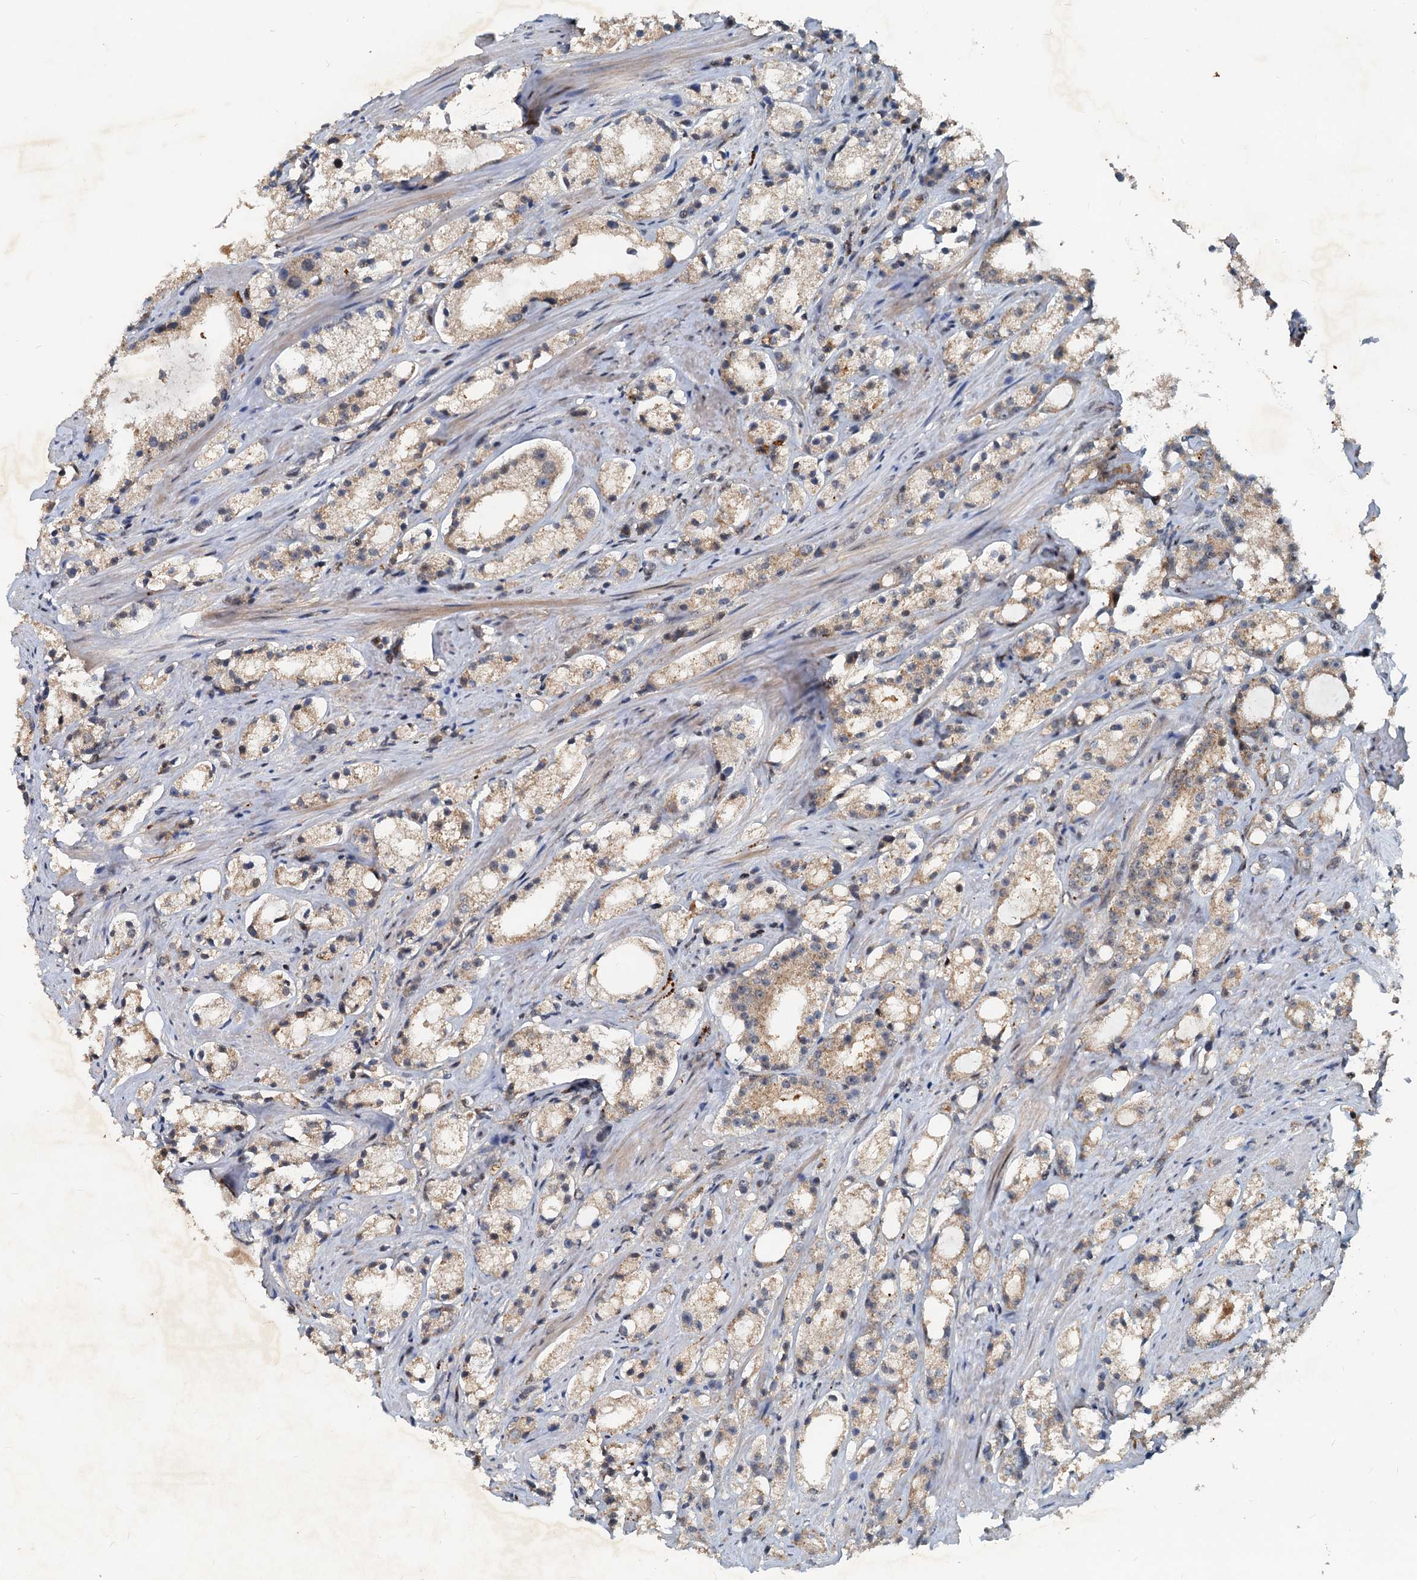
{"staining": {"intensity": "moderate", "quantity": "25%-75%", "location": "cytoplasmic/membranous"}, "tissue": "prostate cancer", "cell_type": "Tumor cells", "image_type": "cancer", "snomed": [{"axis": "morphology", "description": "Adenocarcinoma, High grade"}, {"axis": "topography", "description": "Prostate"}], "caption": "Human prostate adenocarcinoma (high-grade) stained for a protein (brown) exhibits moderate cytoplasmic/membranous positive positivity in about 25%-75% of tumor cells.", "gene": "CEP68", "patient": {"sex": "male", "age": 66}}